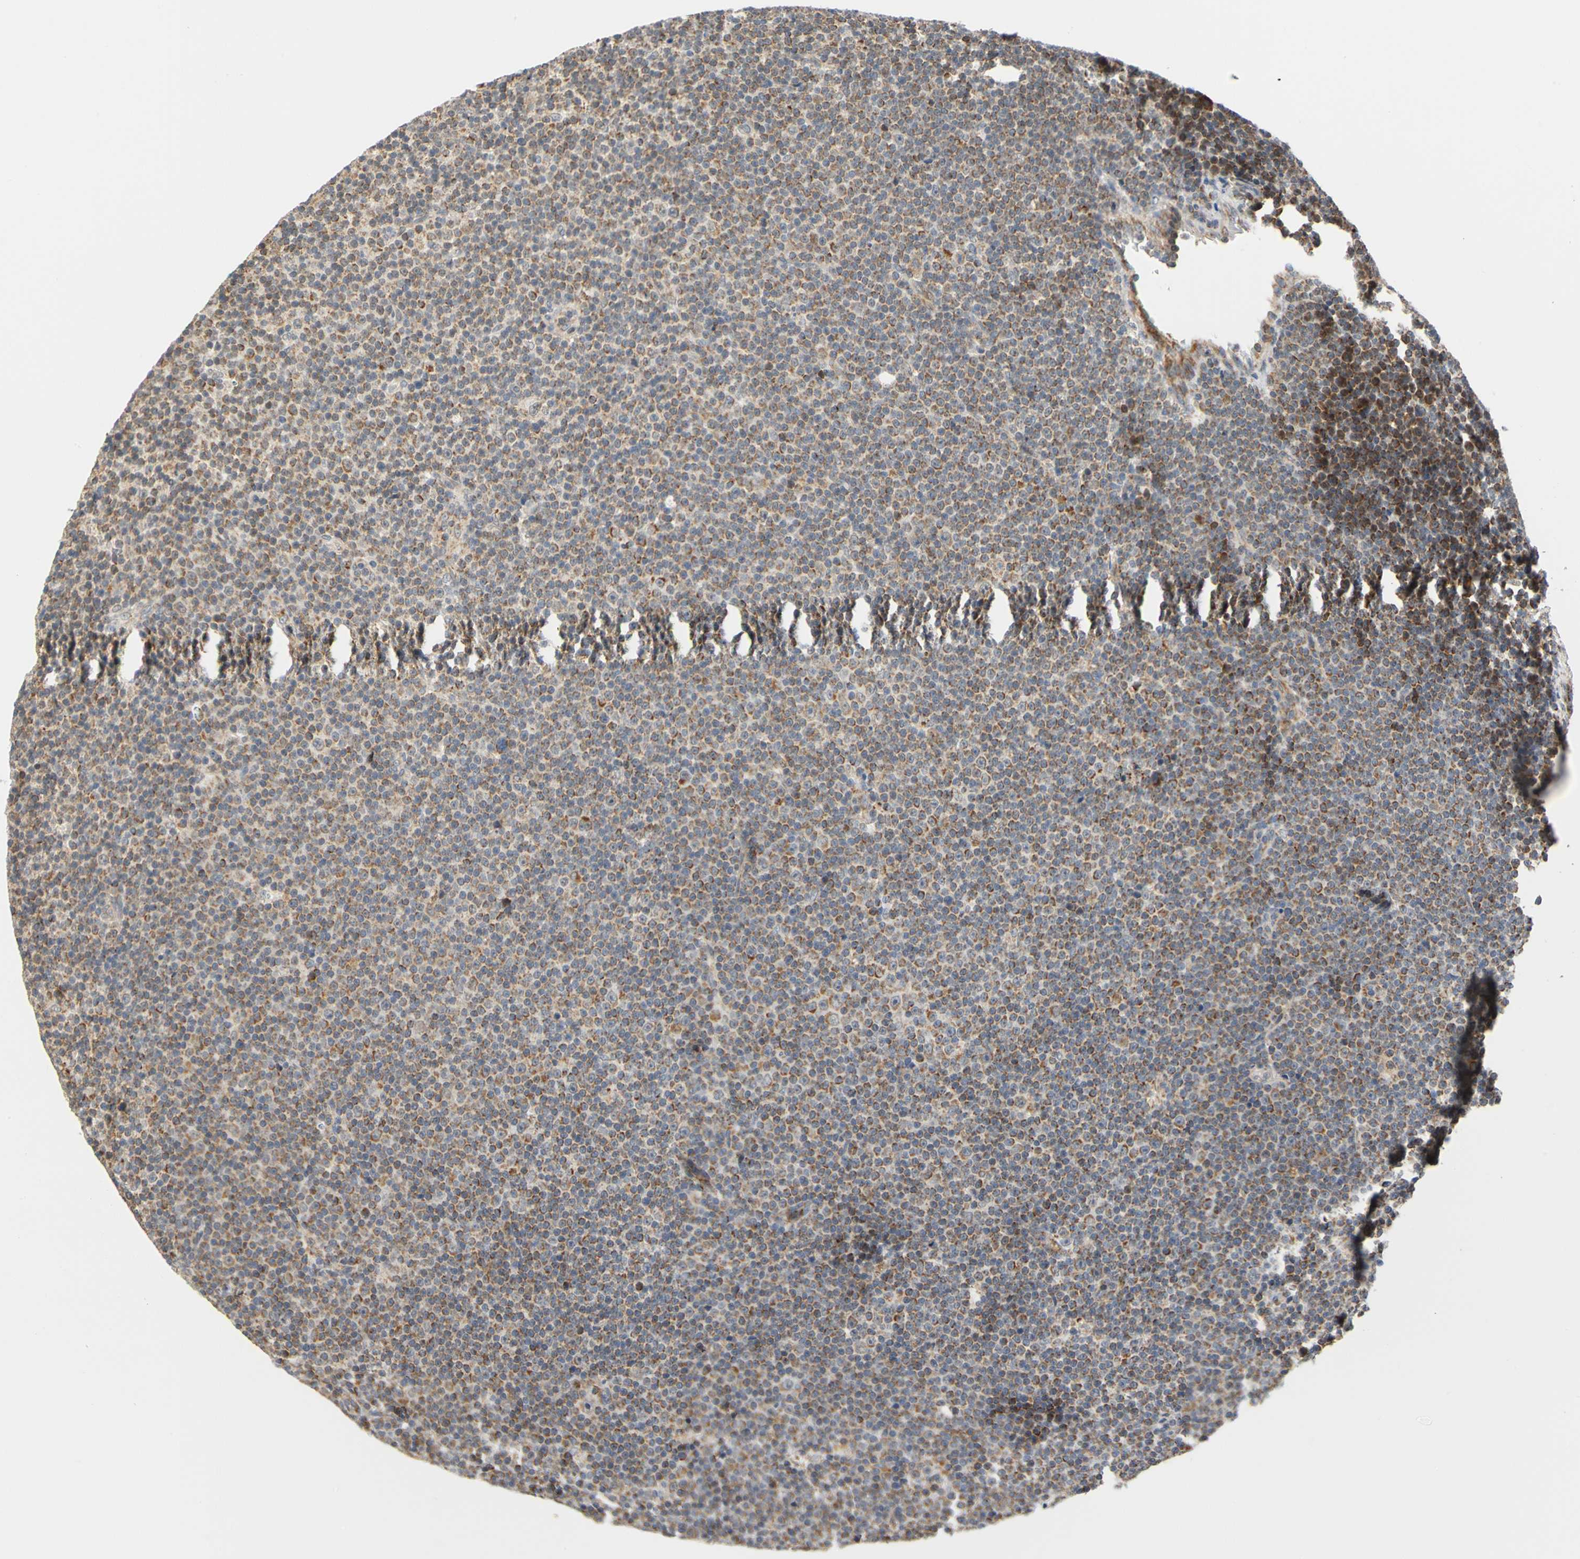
{"staining": {"intensity": "moderate", "quantity": "25%-75%", "location": "cytoplasmic/membranous"}, "tissue": "lymphoma", "cell_type": "Tumor cells", "image_type": "cancer", "snomed": [{"axis": "morphology", "description": "Malignant lymphoma, non-Hodgkin's type, Low grade"}, {"axis": "topography", "description": "Lymph node"}], "caption": "Immunohistochemistry of low-grade malignant lymphoma, non-Hodgkin's type shows medium levels of moderate cytoplasmic/membranous staining in approximately 25%-75% of tumor cells.", "gene": "SFXN3", "patient": {"sex": "female", "age": 67}}